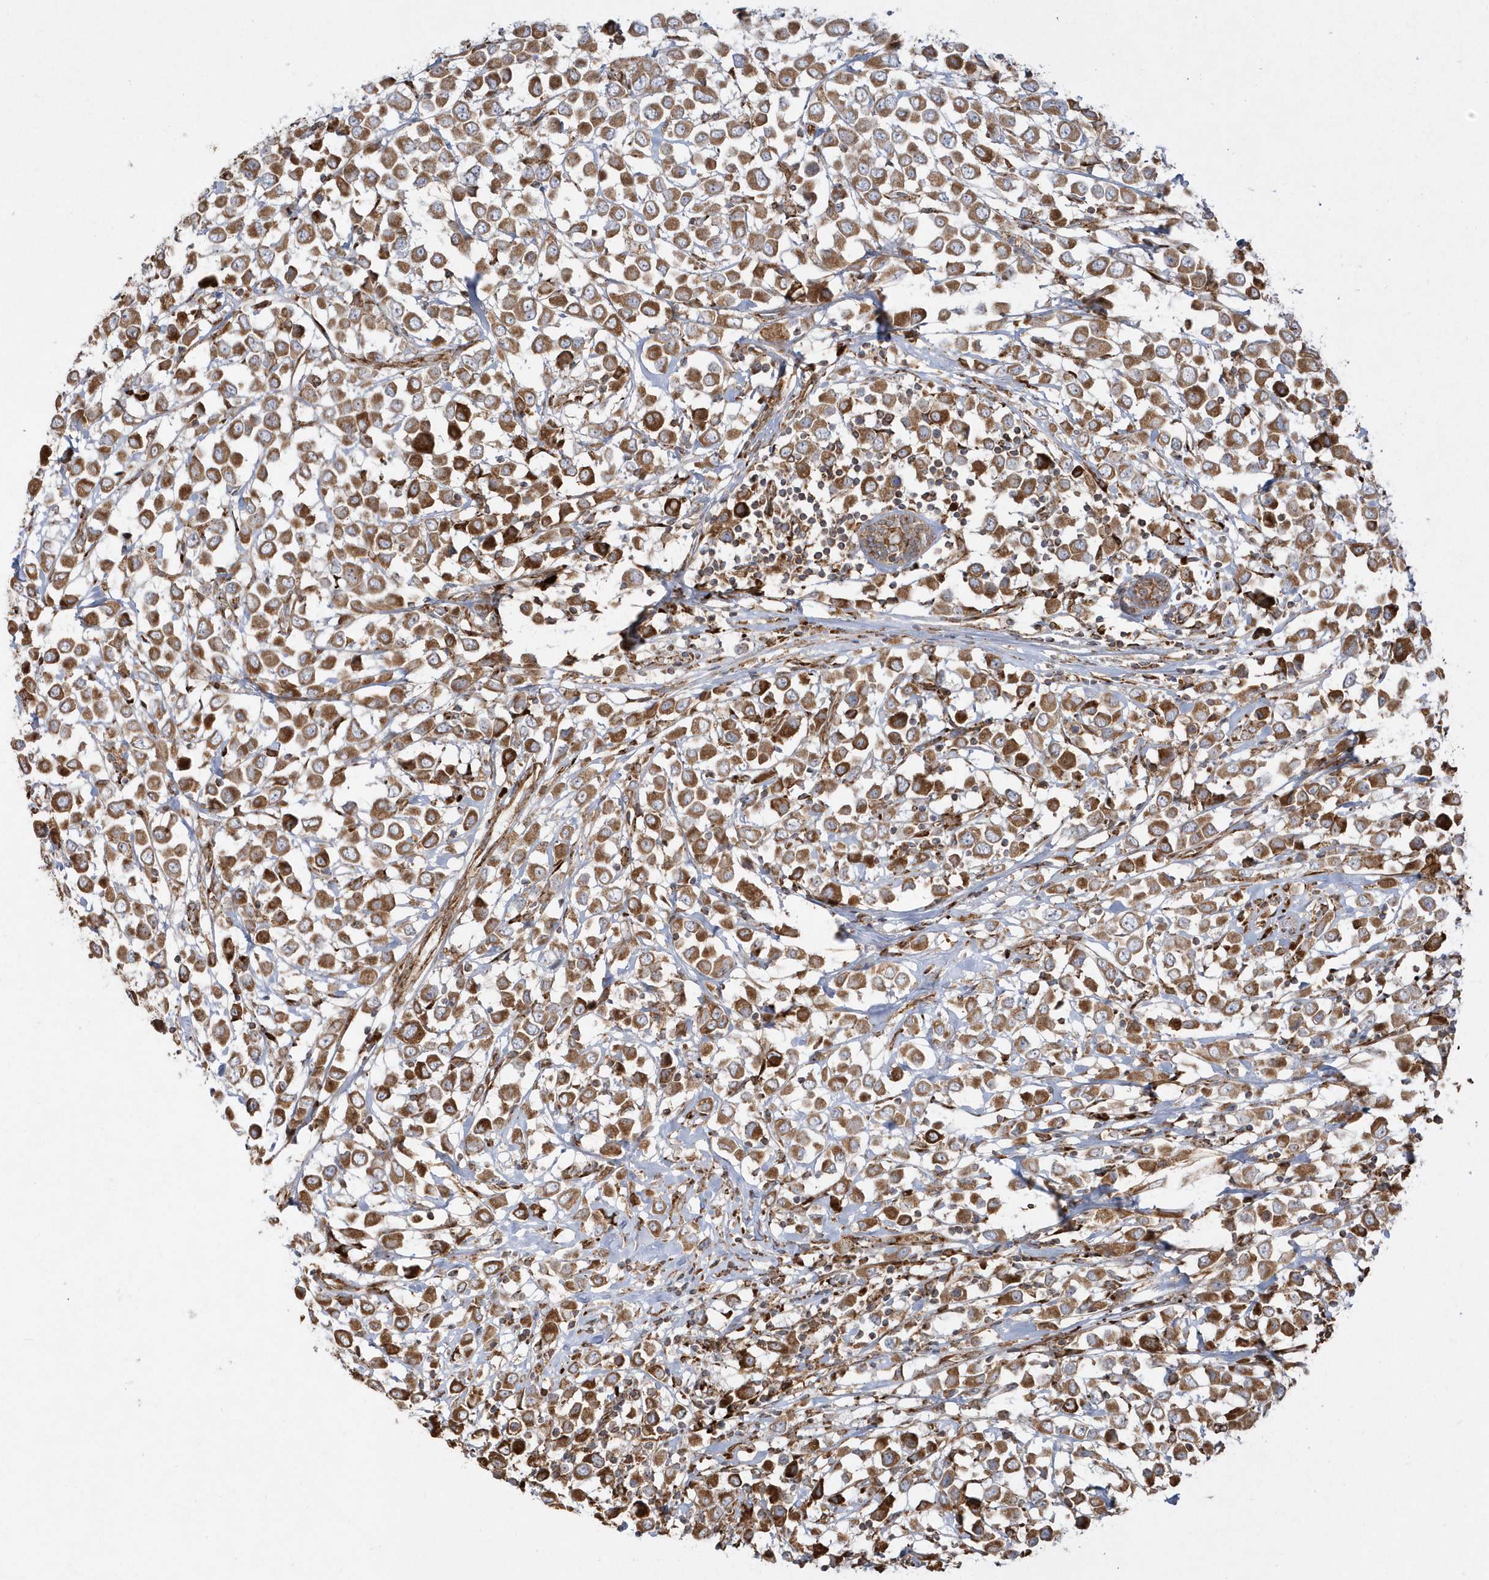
{"staining": {"intensity": "moderate", "quantity": ">75%", "location": "cytoplasmic/membranous"}, "tissue": "breast cancer", "cell_type": "Tumor cells", "image_type": "cancer", "snomed": [{"axis": "morphology", "description": "Duct carcinoma"}, {"axis": "topography", "description": "Breast"}], "caption": "Immunohistochemical staining of human invasive ductal carcinoma (breast) demonstrates medium levels of moderate cytoplasmic/membranous protein expression in approximately >75% of tumor cells. (DAB (3,3'-diaminobenzidine) = brown stain, brightfield microscopy at high magnification).", "gene": "SH3BP2", "patient": {"sex": "female", "age": 61}}